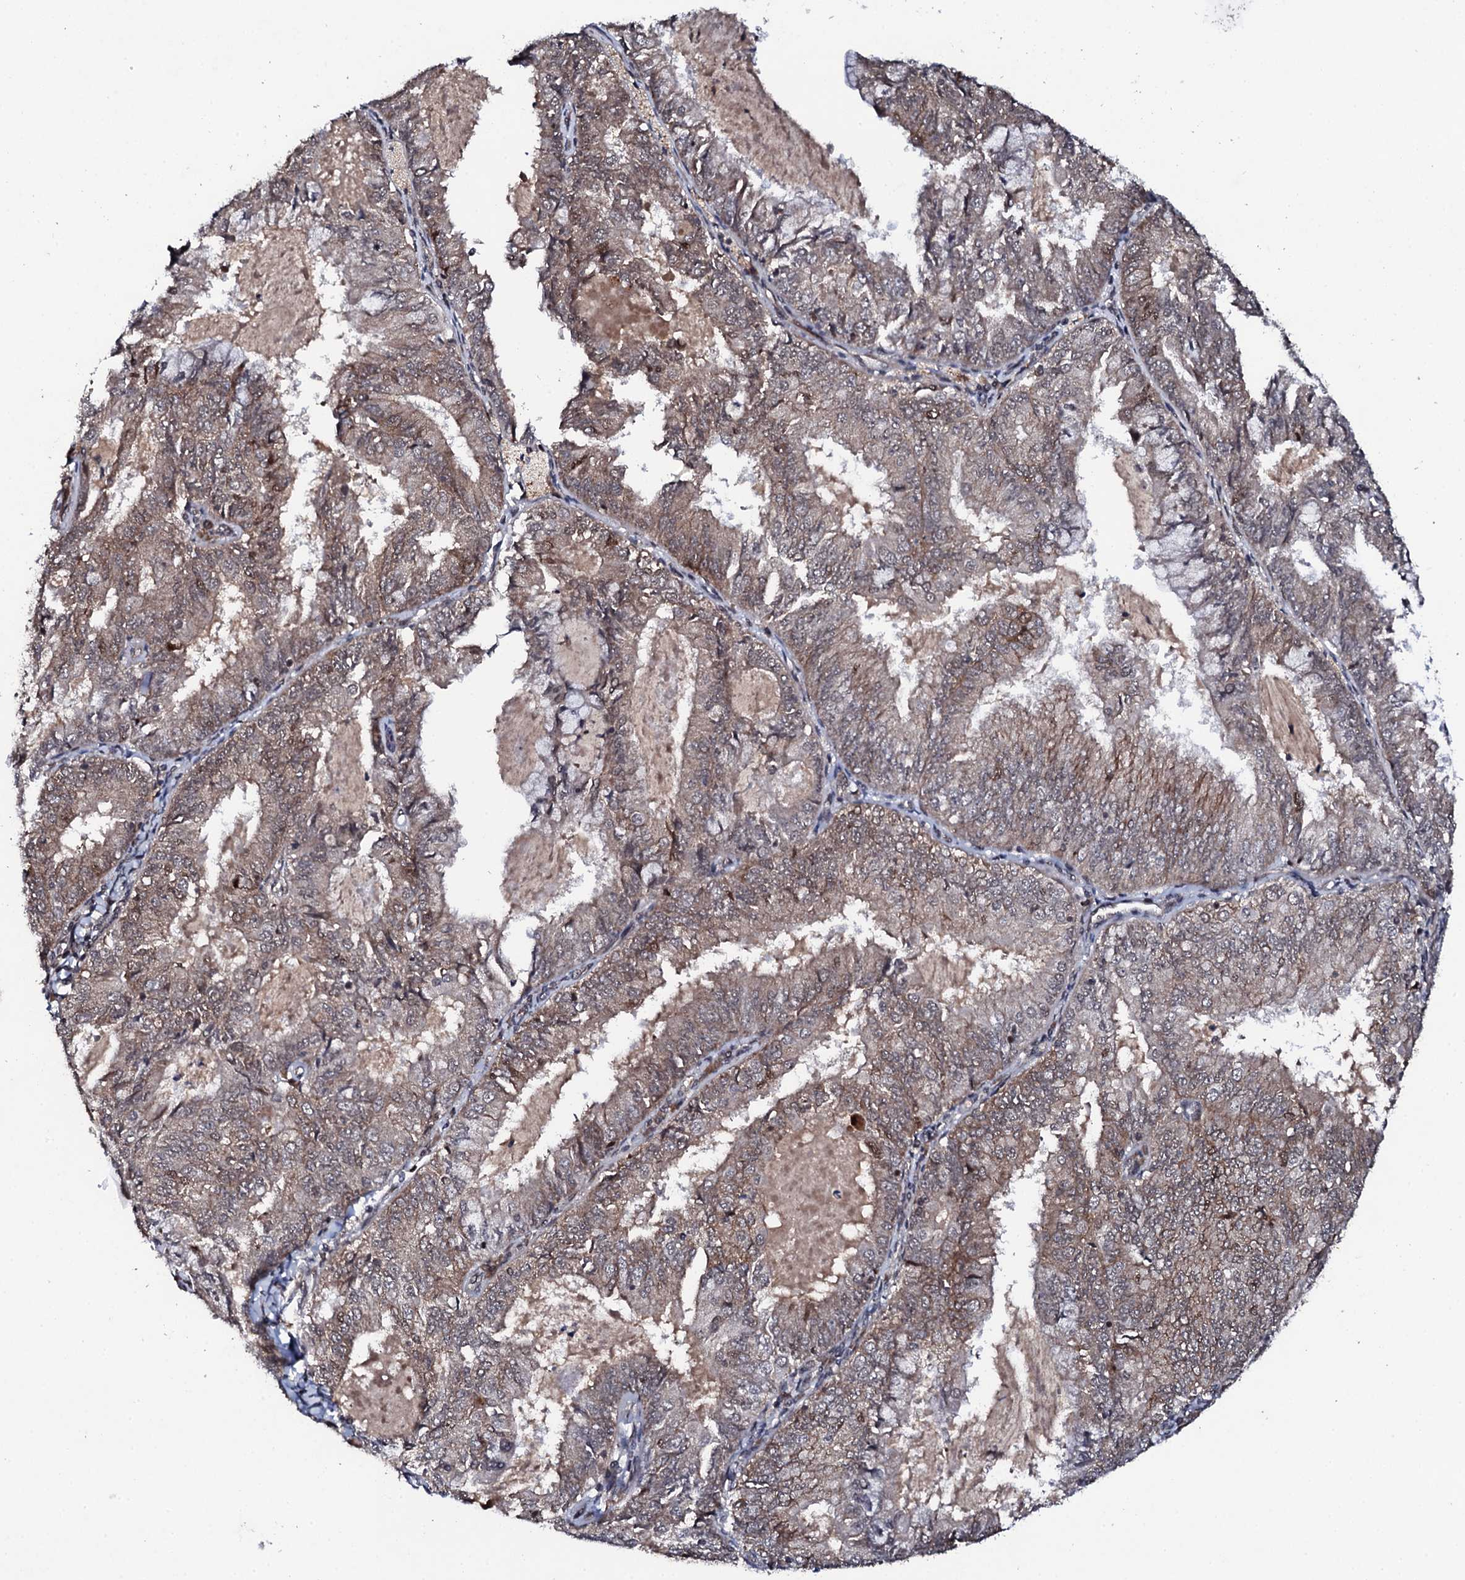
{"staining": {"intensity": "weak", "quantity": ">75%", "location": "cytoplasmic/membranous,nuclear"}, "tissue": "endometrial cancer", "cell_type": "Tumor cells", "image_type": "cancer", "snomed": [{"axis": "morphology", "description": "Adenocarcinoma, NOS"}, {"axis": "topography", "description": "Endometrium"}], "caption": "IHC histopathology image of neoplastic tissue: endometrial cancer stained using IHC reveals low levels of weak protein expression localized specifically in the cytoplasmic/membranous and nuclear of tumor cells, appearing as a cytoplasmic/membranous and nuclear brown color.", "gene": "FAM111A", "patient": {"sex": "female", "age": 57}}